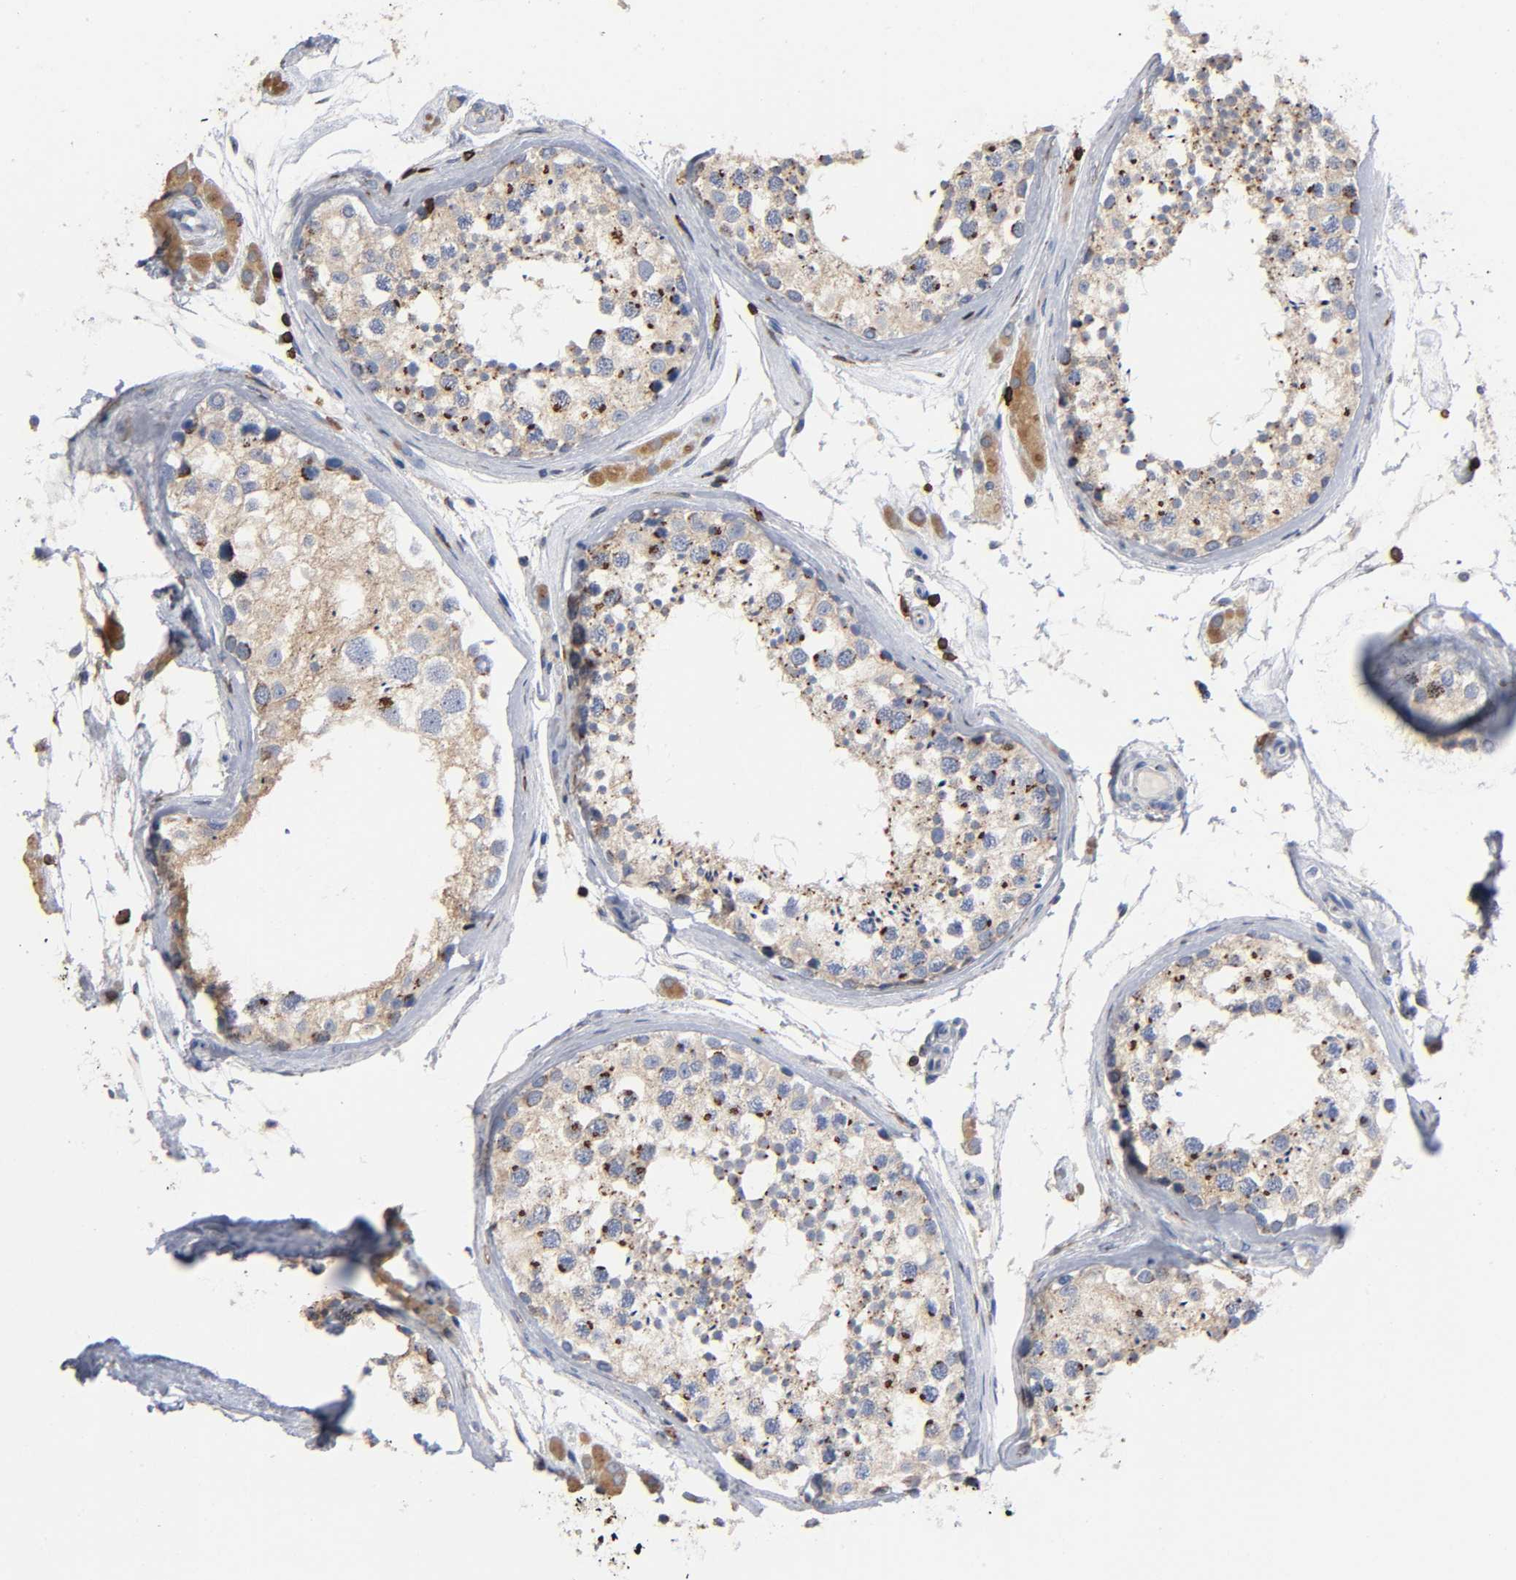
{"staining": {"intensity": "weak", "quantity": ">75%", "location": "cytoplasmic/membranous"}, "tissue": "testis", "cell_type": "Cells in seminiferous ducts", "image_type": "normal", "snomed": [{"axis": "morphology", "description": "Normal tissue, NOS"}, {"axis": "topography", "description": "Testis"}], "caption": "Benign testis demonstrates weak cytoplasmic/membranous staining in about >75% of cells in seminiferous ducts.", "gene": "CAPN10", "patient": {"sex": "male", "age": 46}}